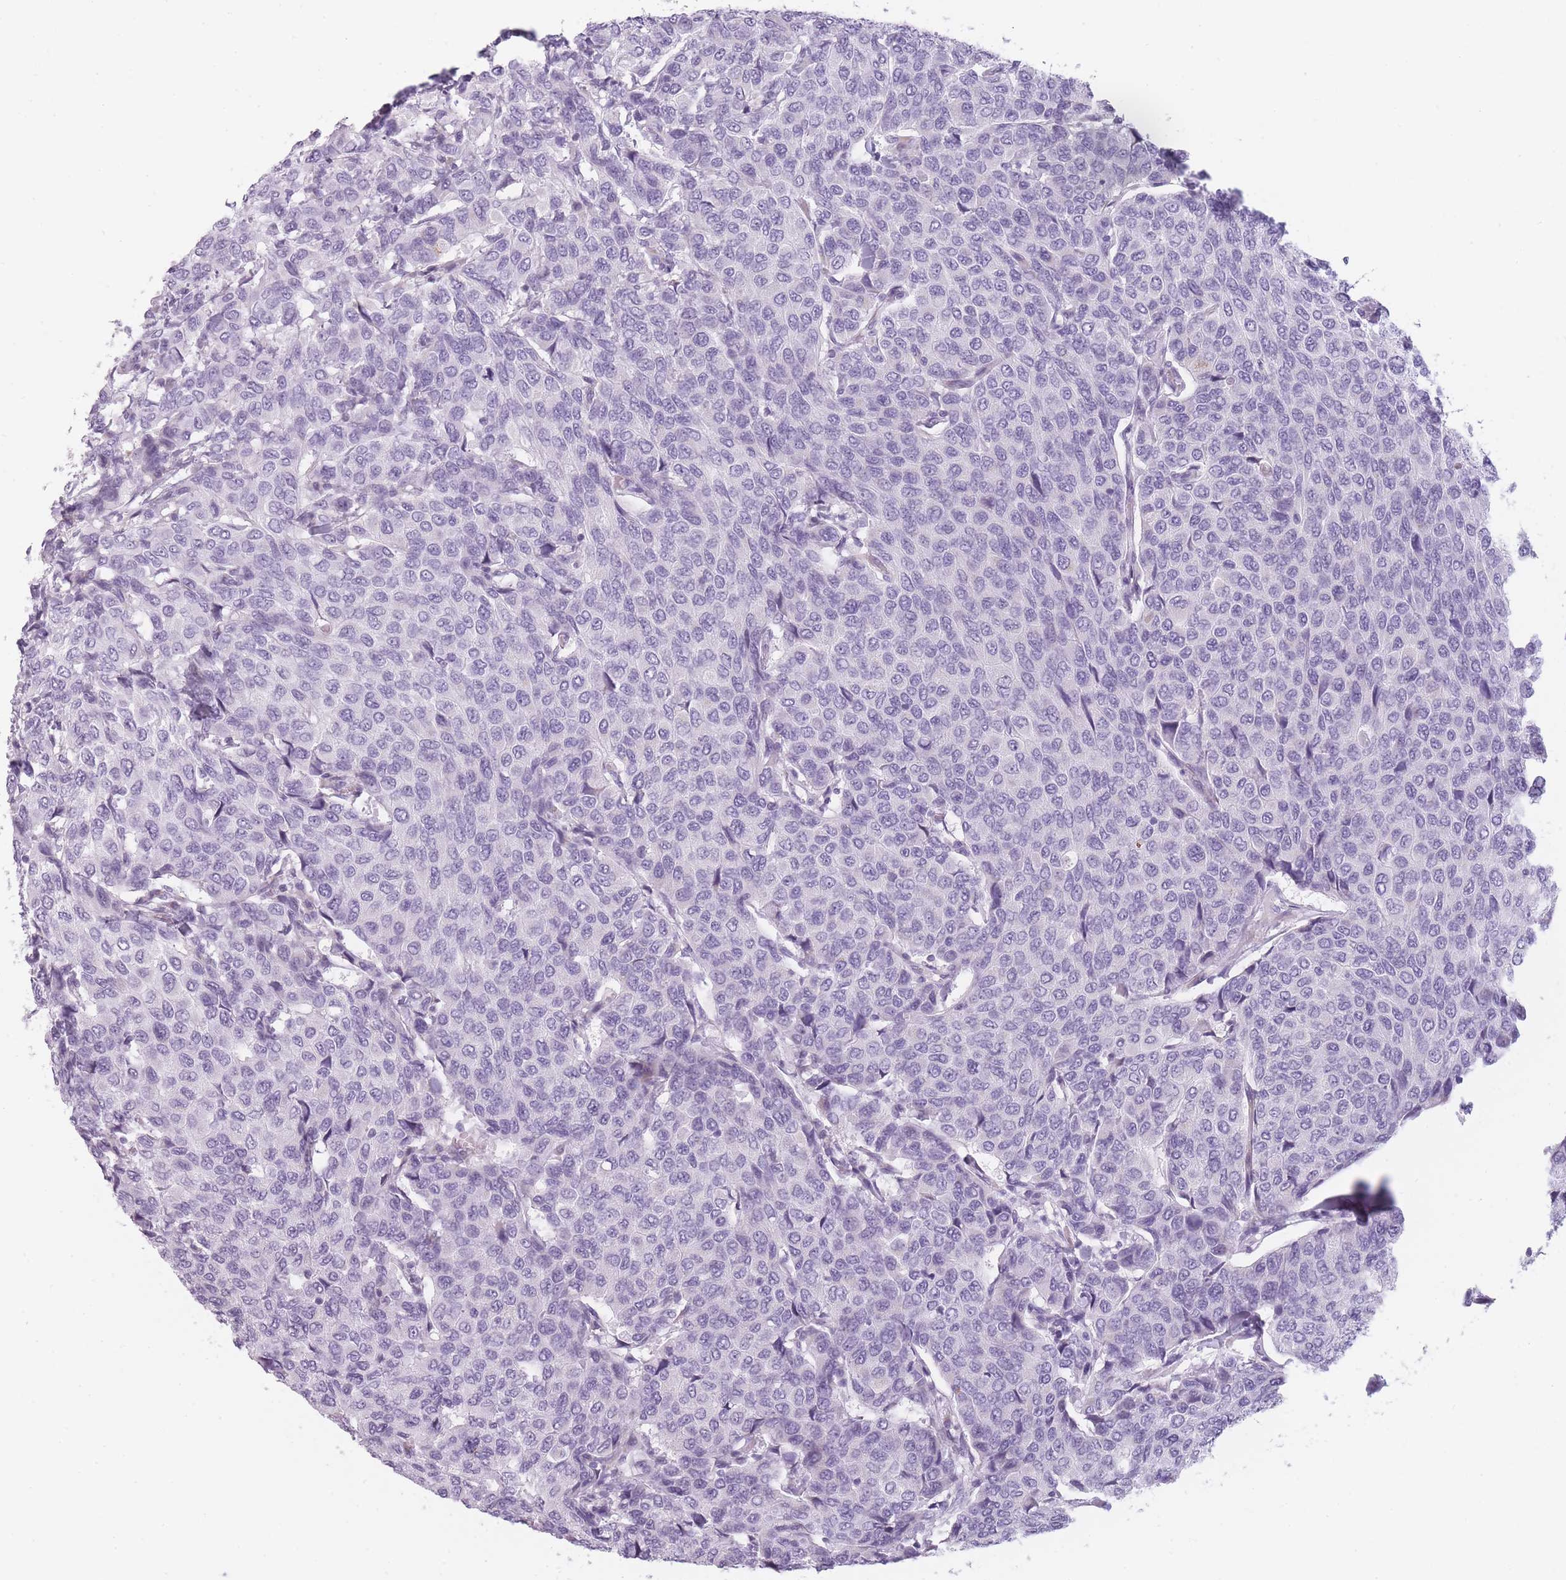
{"staining": {"intensity": "negative", "quantity": "none", "location": "none"}, "tissue": "breast cancer", "cell_type": "Tumor cells", "image_type": "cancer", "snomed": [{"axis": "morphology", "description": "Duct carcinoma"}, {"axis": "topography", "description": "Breast"}], "caption": "Protein analysis of infiltrating ductal carcinoma (breast) exhibits no significant staining in tumor cells.", "gene": "GGT1", "patient": {"sex": "female", "age": 55}}